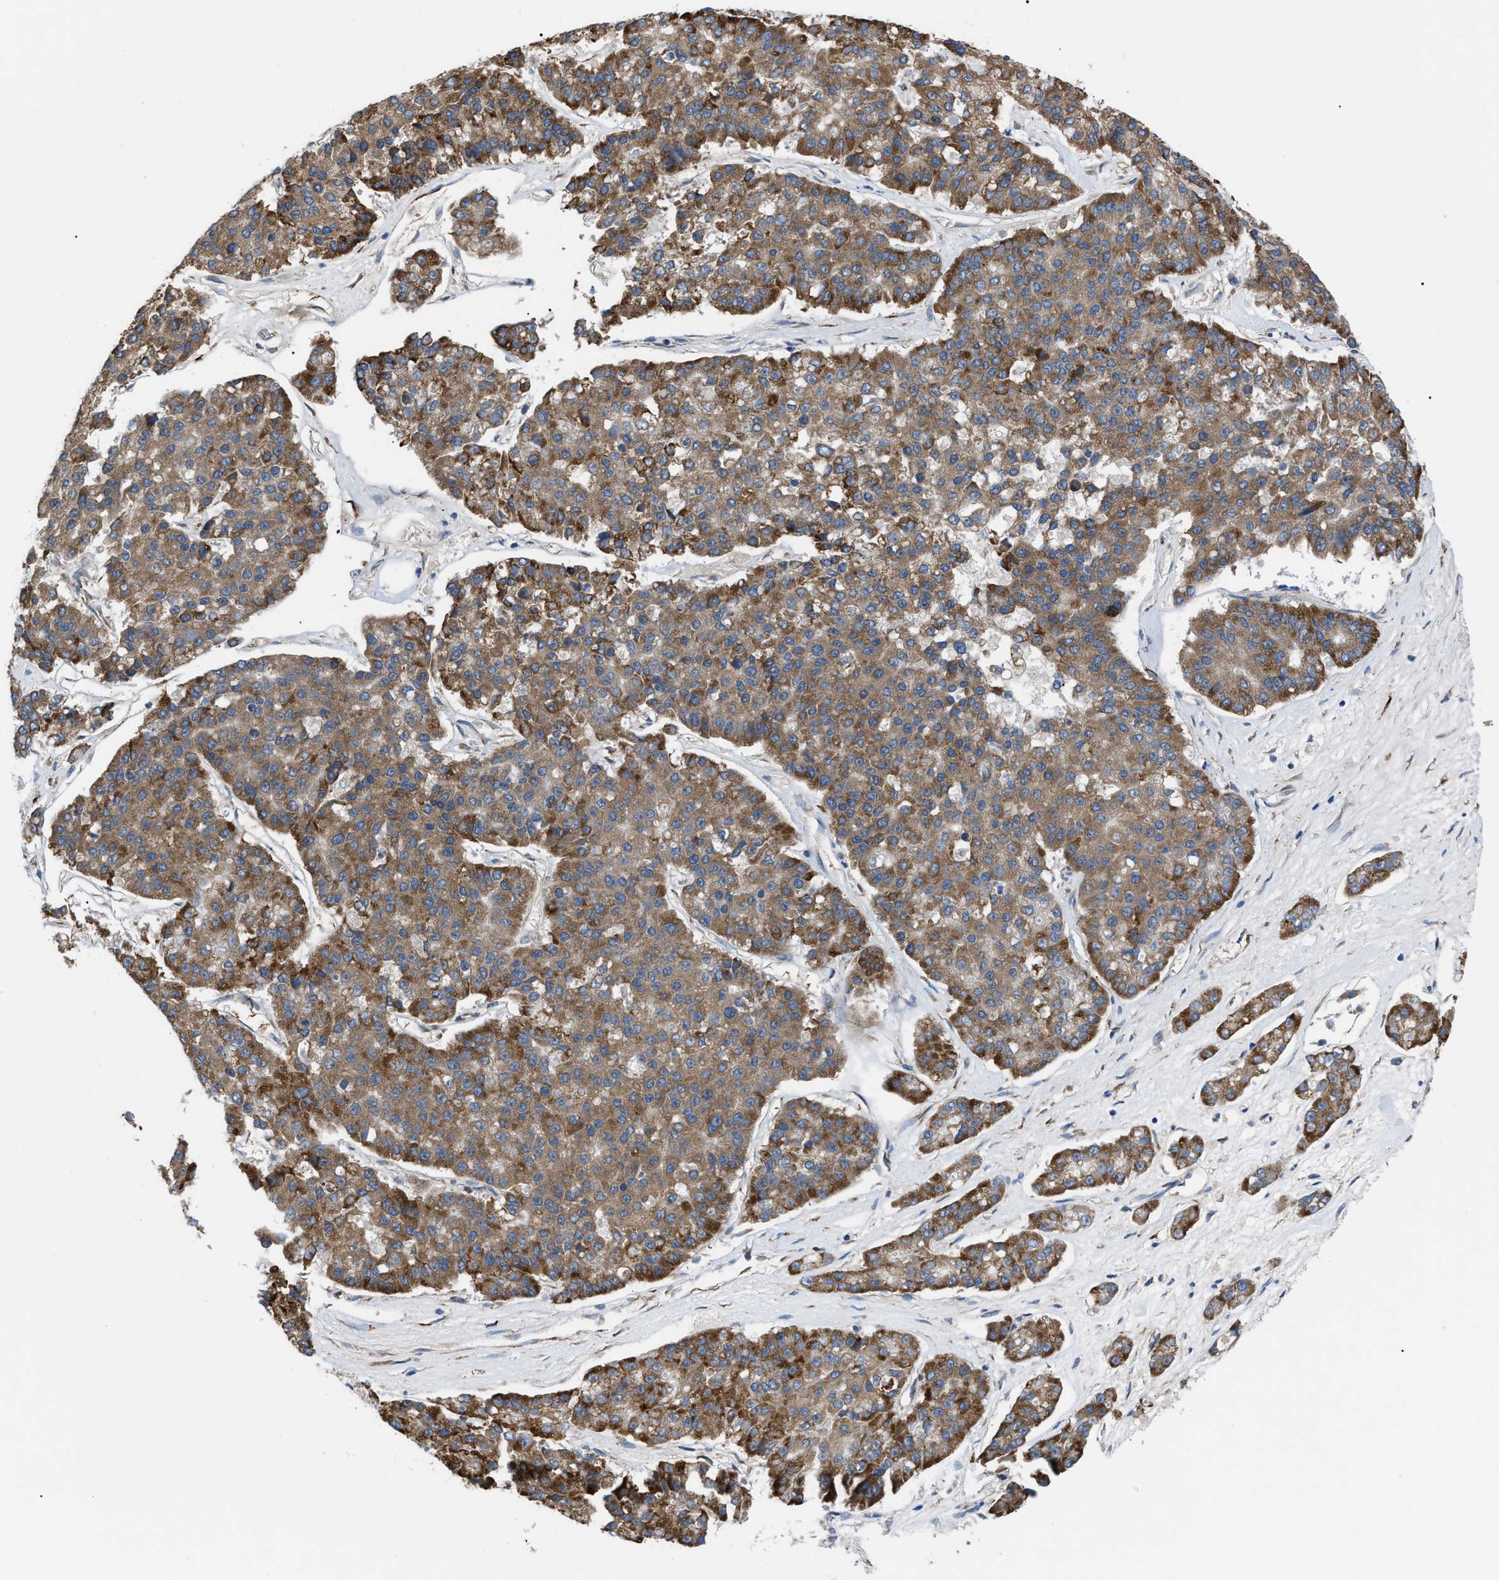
{"staining": {"intensity": "moderate", "quantity": ">75%", "location": "cytoplasmic/membranous"}, "tissue": "pancreatic cancer", "cell_type": "Tumor cells", "image_type": "cancer", "snomed": [{"axis": "morphology", "description": "Adenocarcinoma, NOS"}, {"axis": "topography", "description": "Pancreas"}], "caption": "The micrograph shows immunohistochemical staining of adenocarcinoma (pancreatic). There is moderate cytoplasmic/membranous expression is seen in about >75% of tumor cells.", "gene": "MYO10", "patient": {"sex": "male", "age": 50}}